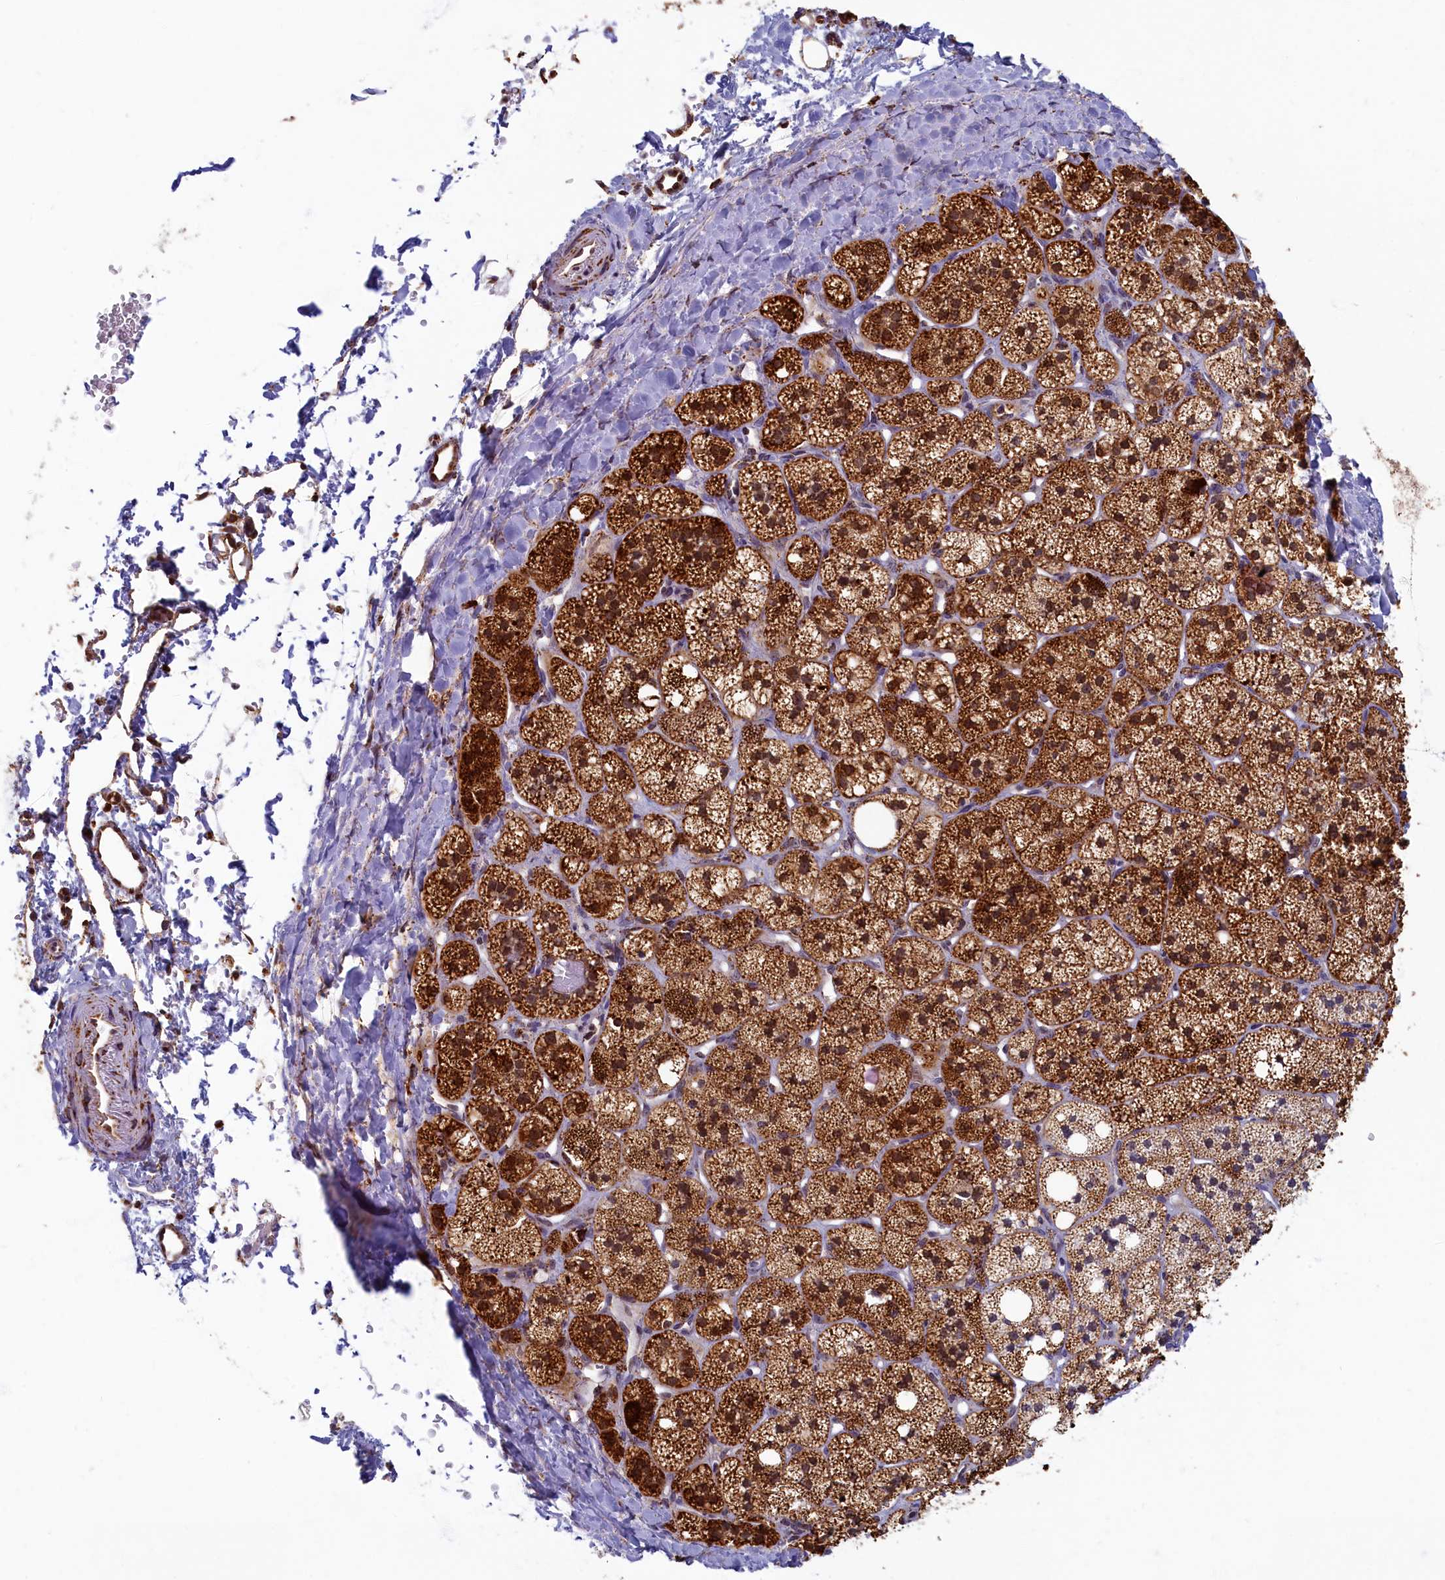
{"staining": {"intensity": "strong", "quantity": ">75%", "location": "cytoplasmic/membranous,nuclear"}, "tissue": "adrenal gland", "cell_type": "Glandular cells", "image_type": "normal", "snomed": [{"axis": "morphology", "description": "Normal tissue, NOS"}, {"axis": "topography", "description": "Adrenal gland"}], "caption": "The immunohistochemical stain shows strong cytoplasmic/membranous,nuclear positivity in glandular cells of normal adrenal gland. Nuclei are stained in blue.", "gene": "SPR", "patient": {"sex": "male", "age": 61}}